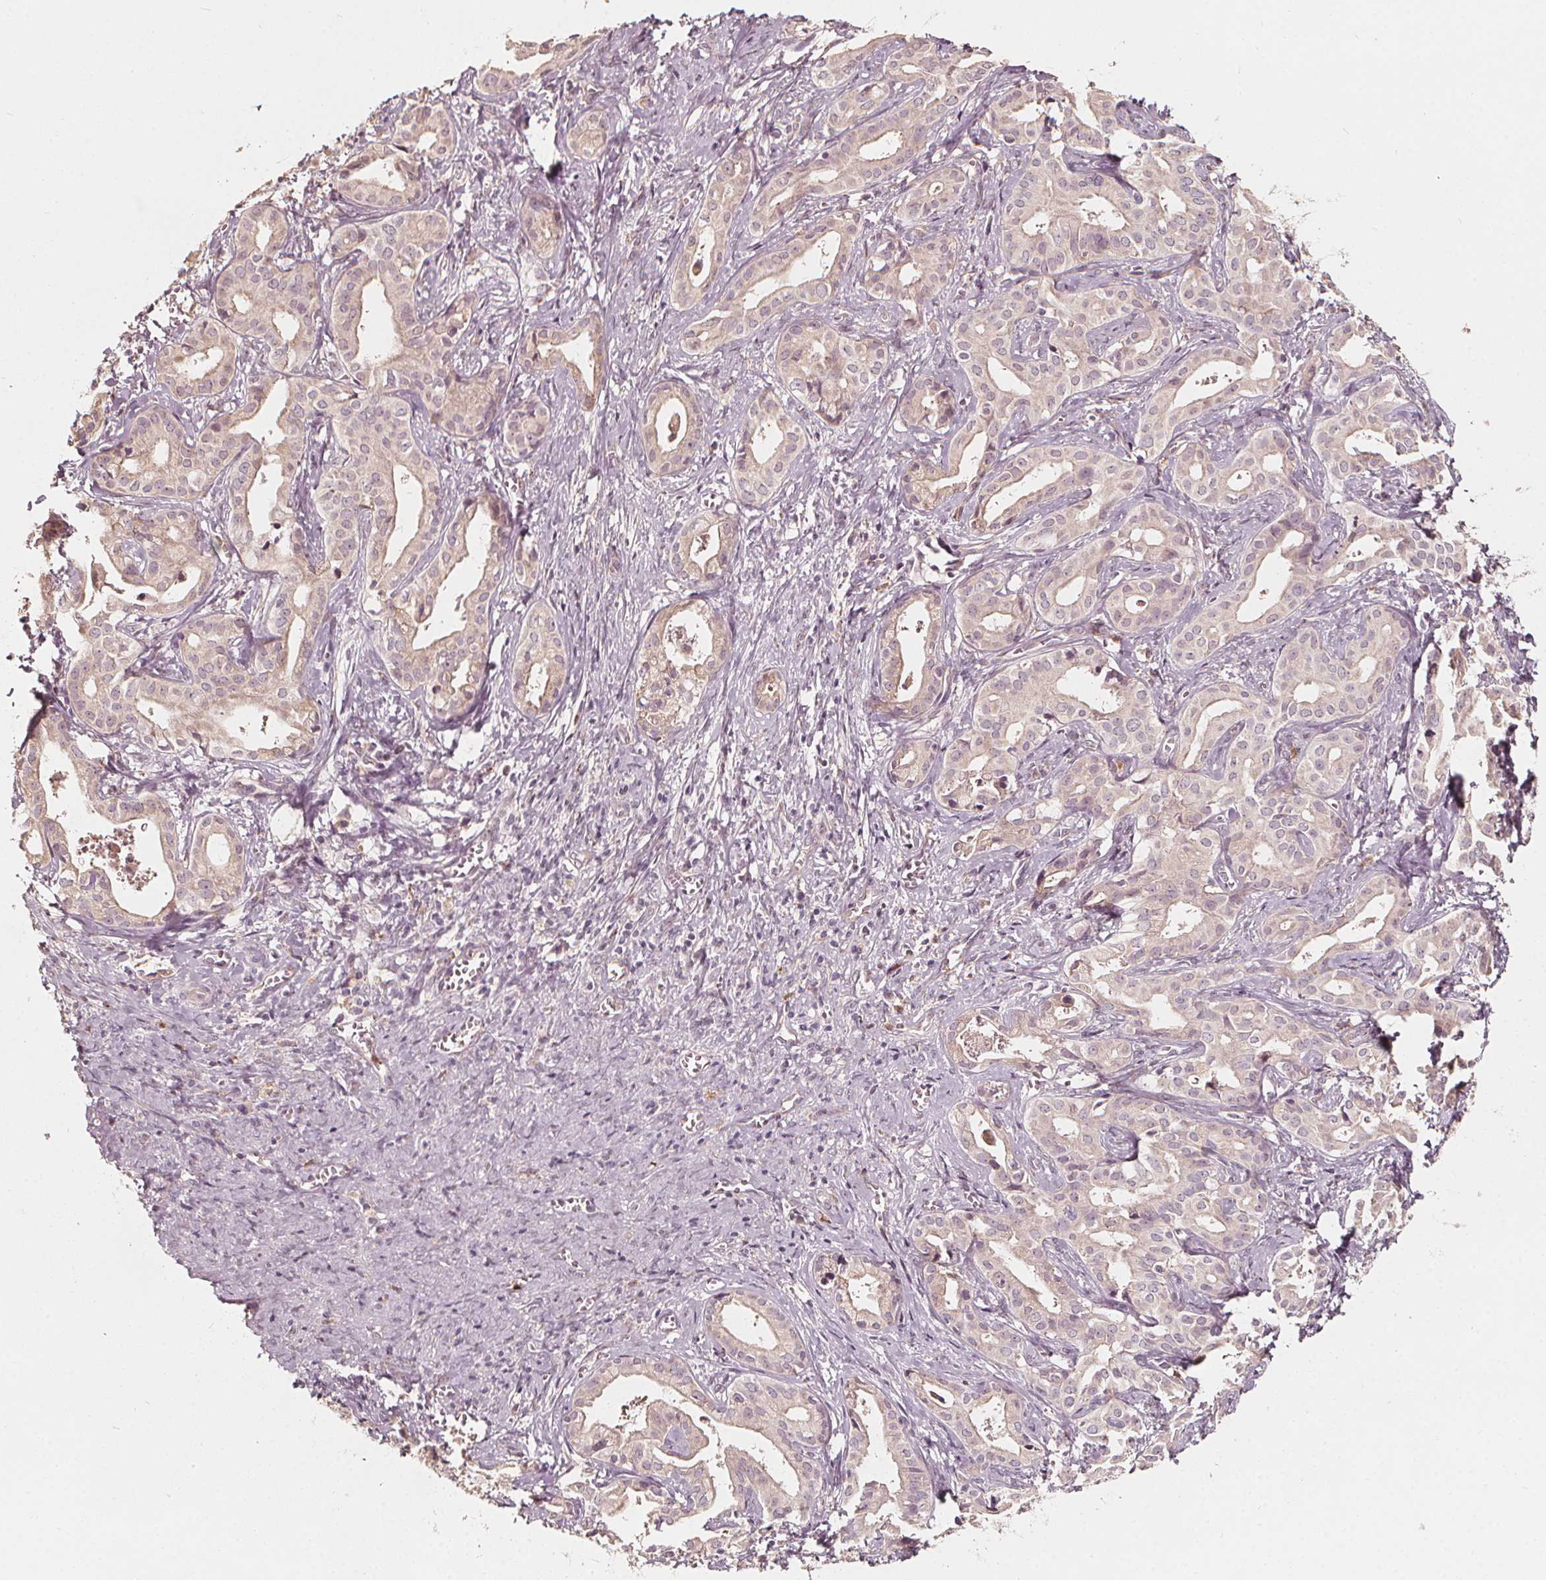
{"staining": {"intensity": "weak", "quantity": "<25%", "location": "cytoplasmic/membranous"}, "tissue": "liver cancer", "cell_type": "Tumor cells", "image_type": "cancer", "snomed": [{"axis": "morphology", "description": "Cholangiocarcinoma"}, {"axis": "topography", "description": "Liver"}], "caption": "High power microscopy photomicrograph of an IHC histopathology image of liver cholangiocarcinoma, revealing no significant positivity in tumor cells.", "gene": "NPC1L1", "patient": {"sex": "female", "age": 65}}